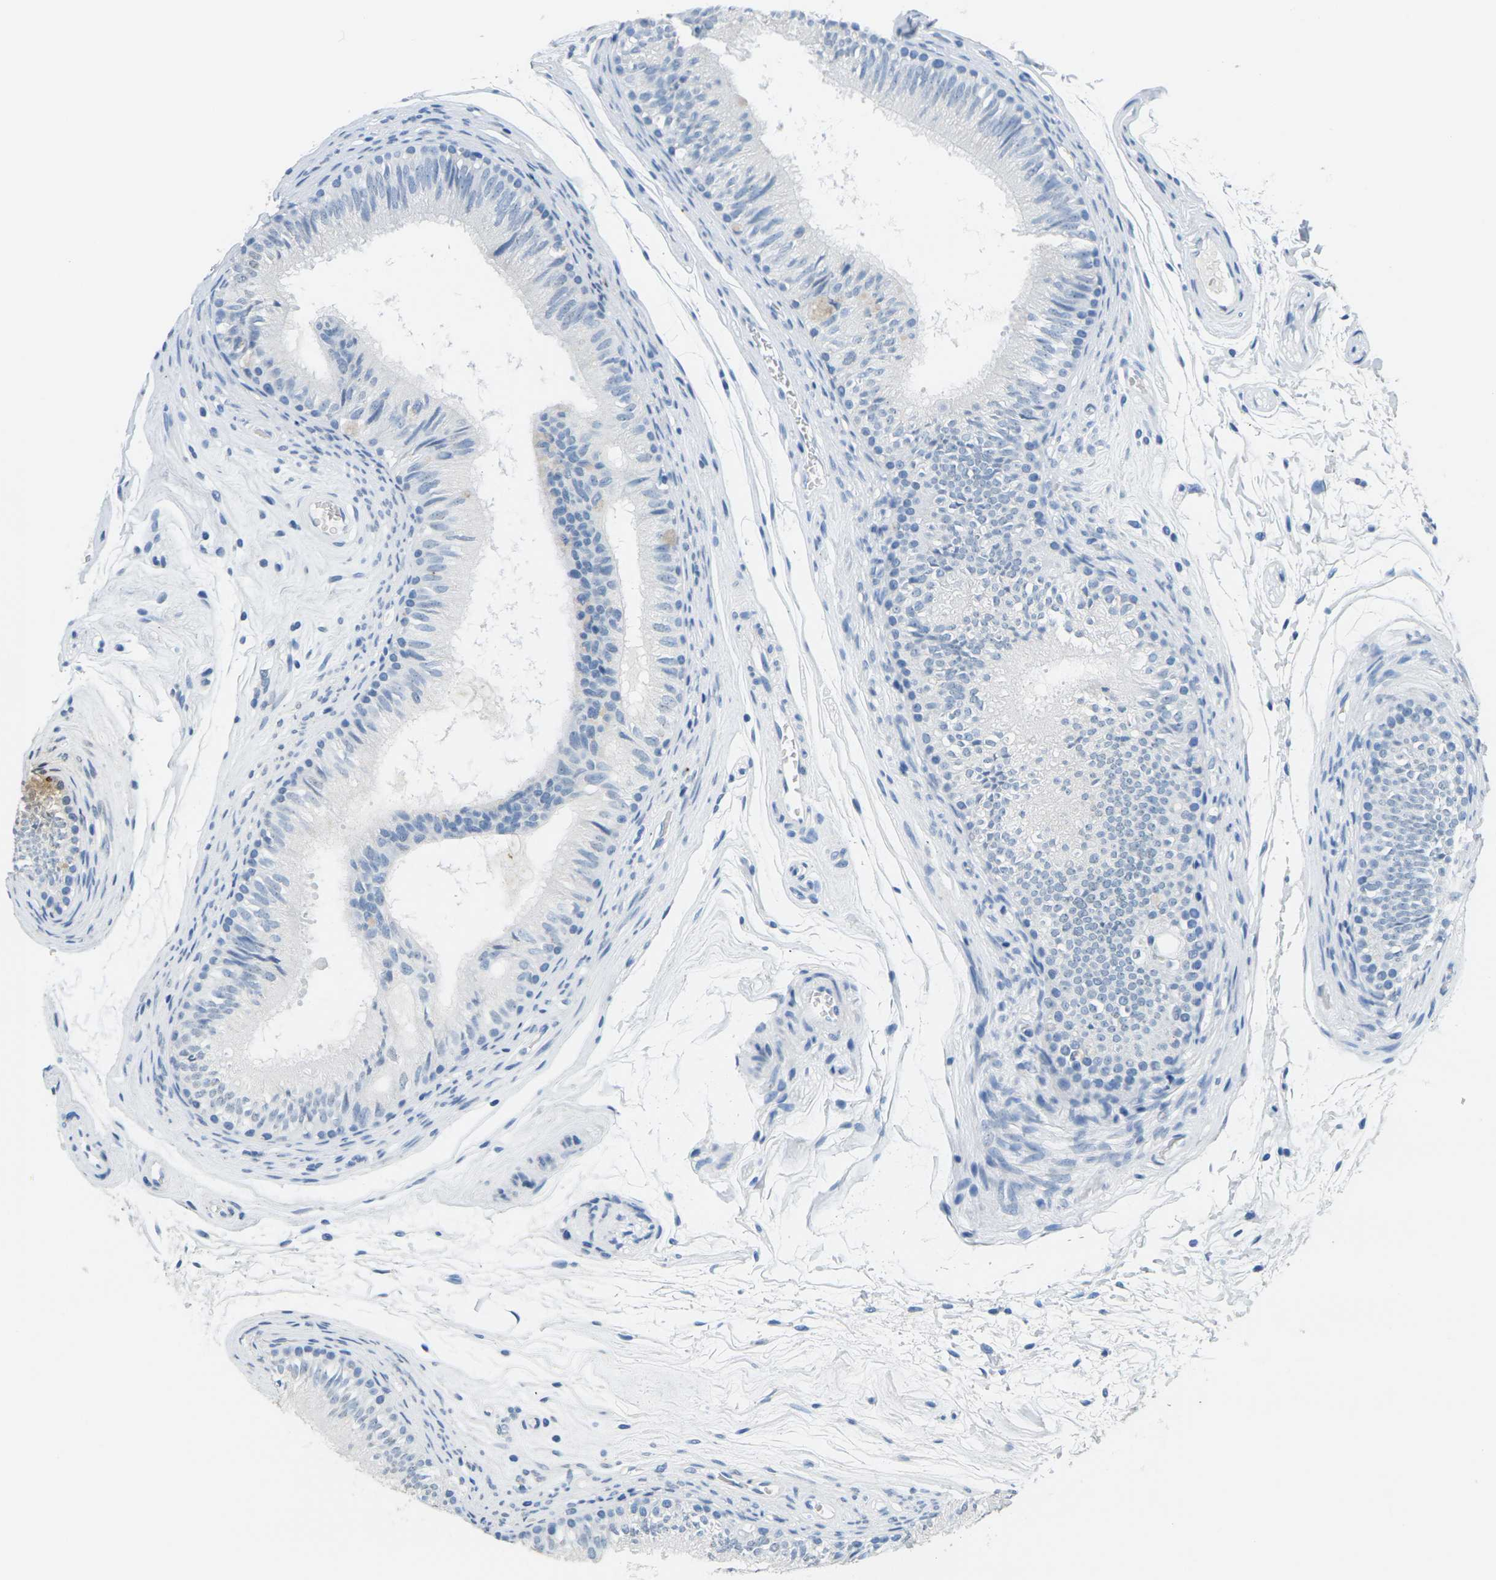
{"staining": {"intensity": "negative", "quantity": "none", "location": "none"}, "tissue": "epididymis", "cell_type": "Glandular cells", "image_type": "normal", "snomed": [{"axis": "morphology", "description": "Normal tissue, NOS"}, {"axis": "topography", "description": "Epididymis"}], "caption": "Immunohistochemical staining of normal epididymis reveals no significant expression in glandular cells.", "gene": "CTAG1A", "patient": {"sex": "male", "age": 36}}